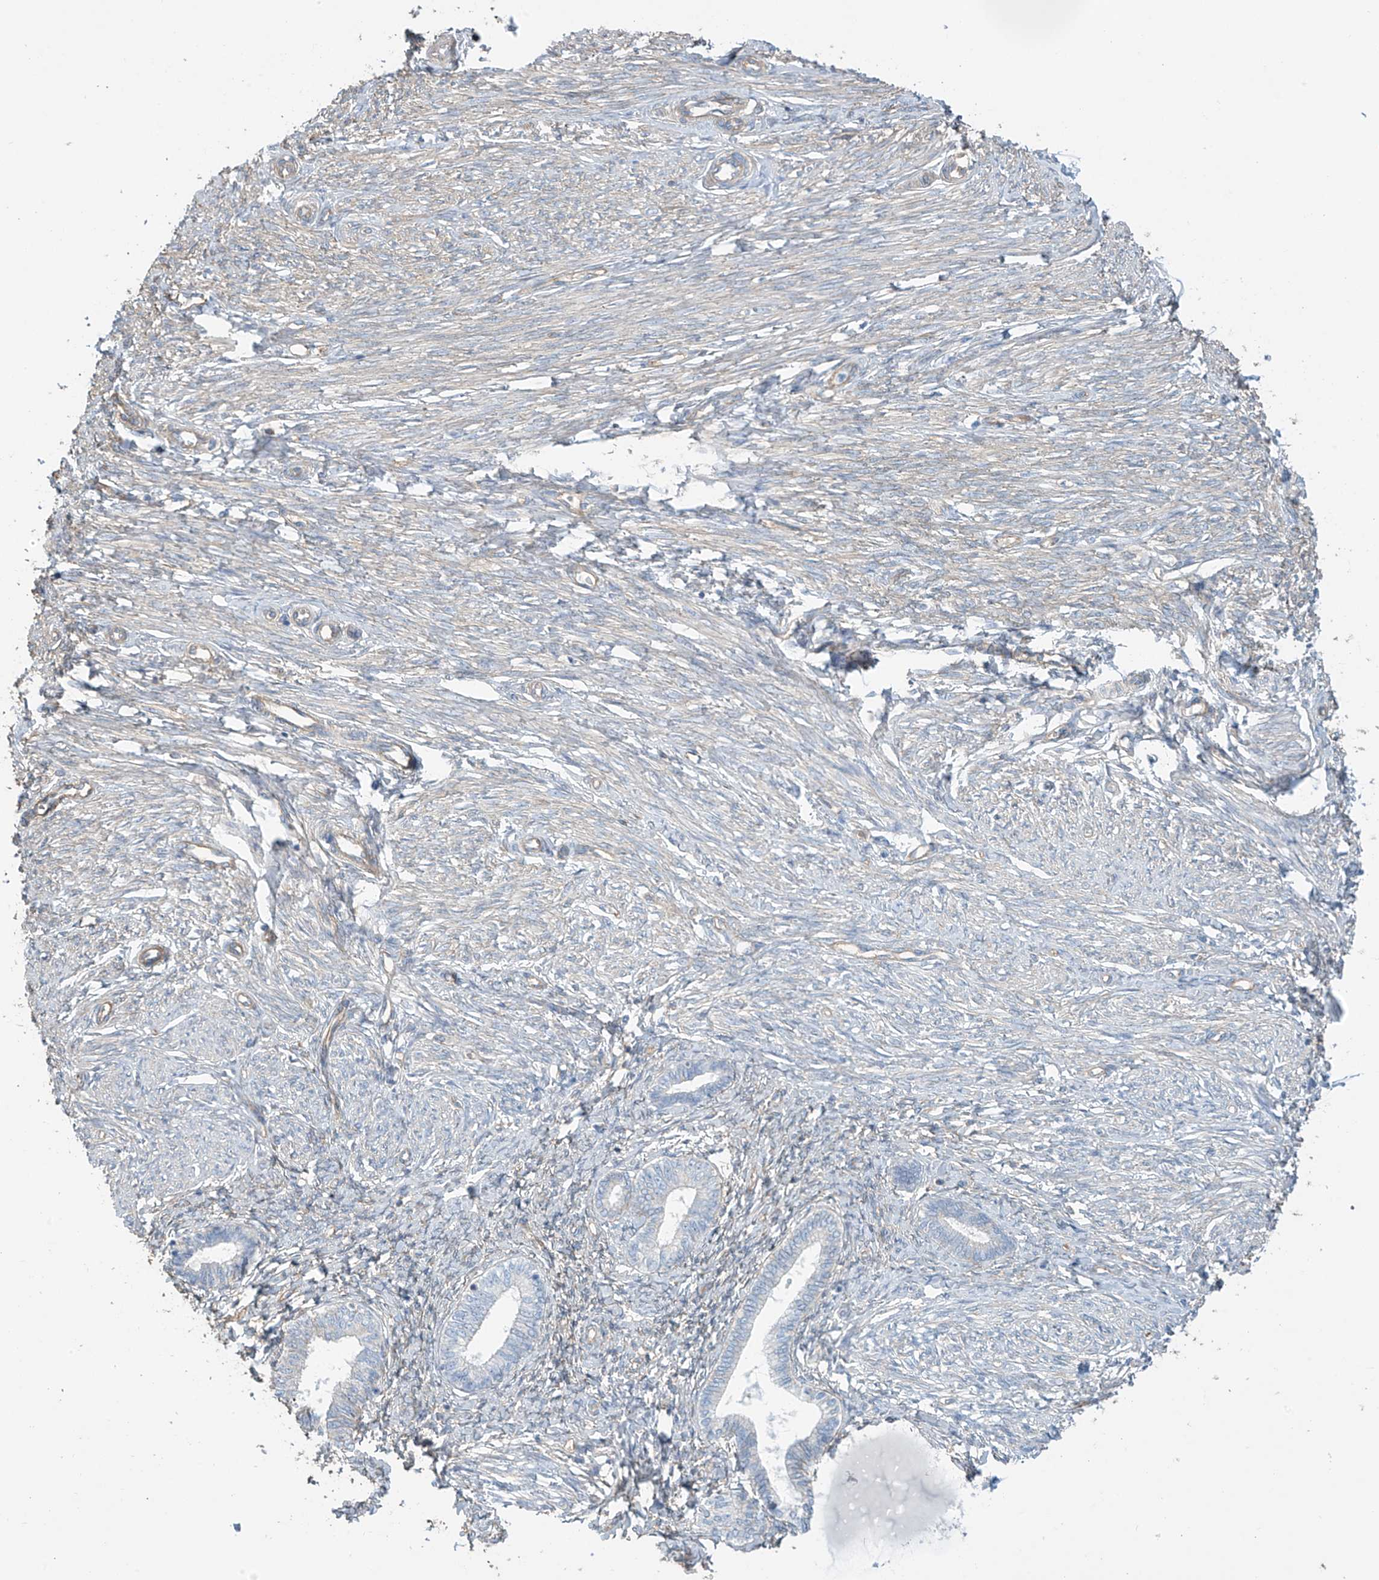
{"staining": {"intensity": "negative", "quantity": "none", "location": "none"}, "tissue": "endometrium", "cell_type": "Cells in endometrial stroma", "image_type": "normal", "snomed": [{"axis": "morphology", "description": "Normal tissue, NOS"}, {"axis": "topography", "description": "Endometrium"}], "caption": "IHC of benign endometrium demonstrates no positivity in cells in endometrial stroma.", "gene": "ZNF846", "patient": {"sex": "female", "age": 72}}